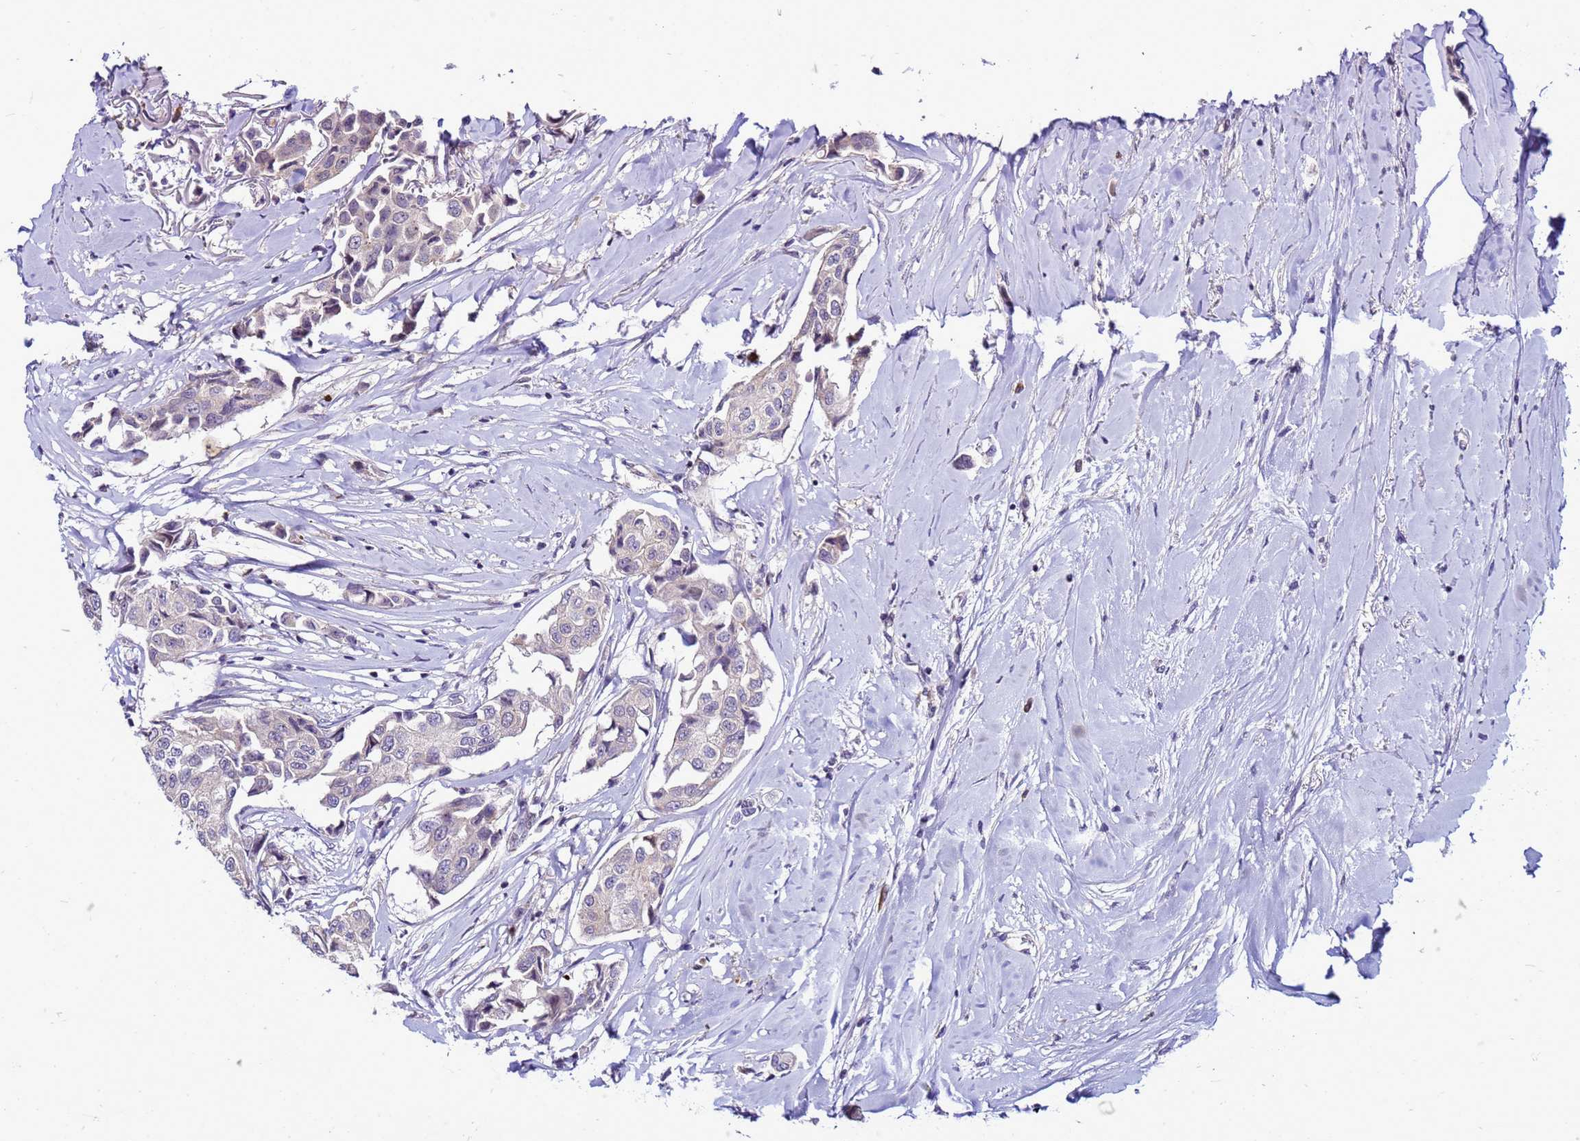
{"staining": {"intensity": "negative", "quantity": "none", "location": "none"}, "tissue": "breast cancer", "cell_type": "Tumor cells", "image_type": "cancer", "snomed": [{"axis": "morphology", "description": "Duct carcinoma"}, {"axis": "topography", "description": "Breast"}], "caption": "Tumor cells show no significant protein expression in breast cancer.", "gene": "VPS4B", "patient": {"sex": "female", "age": 80}}